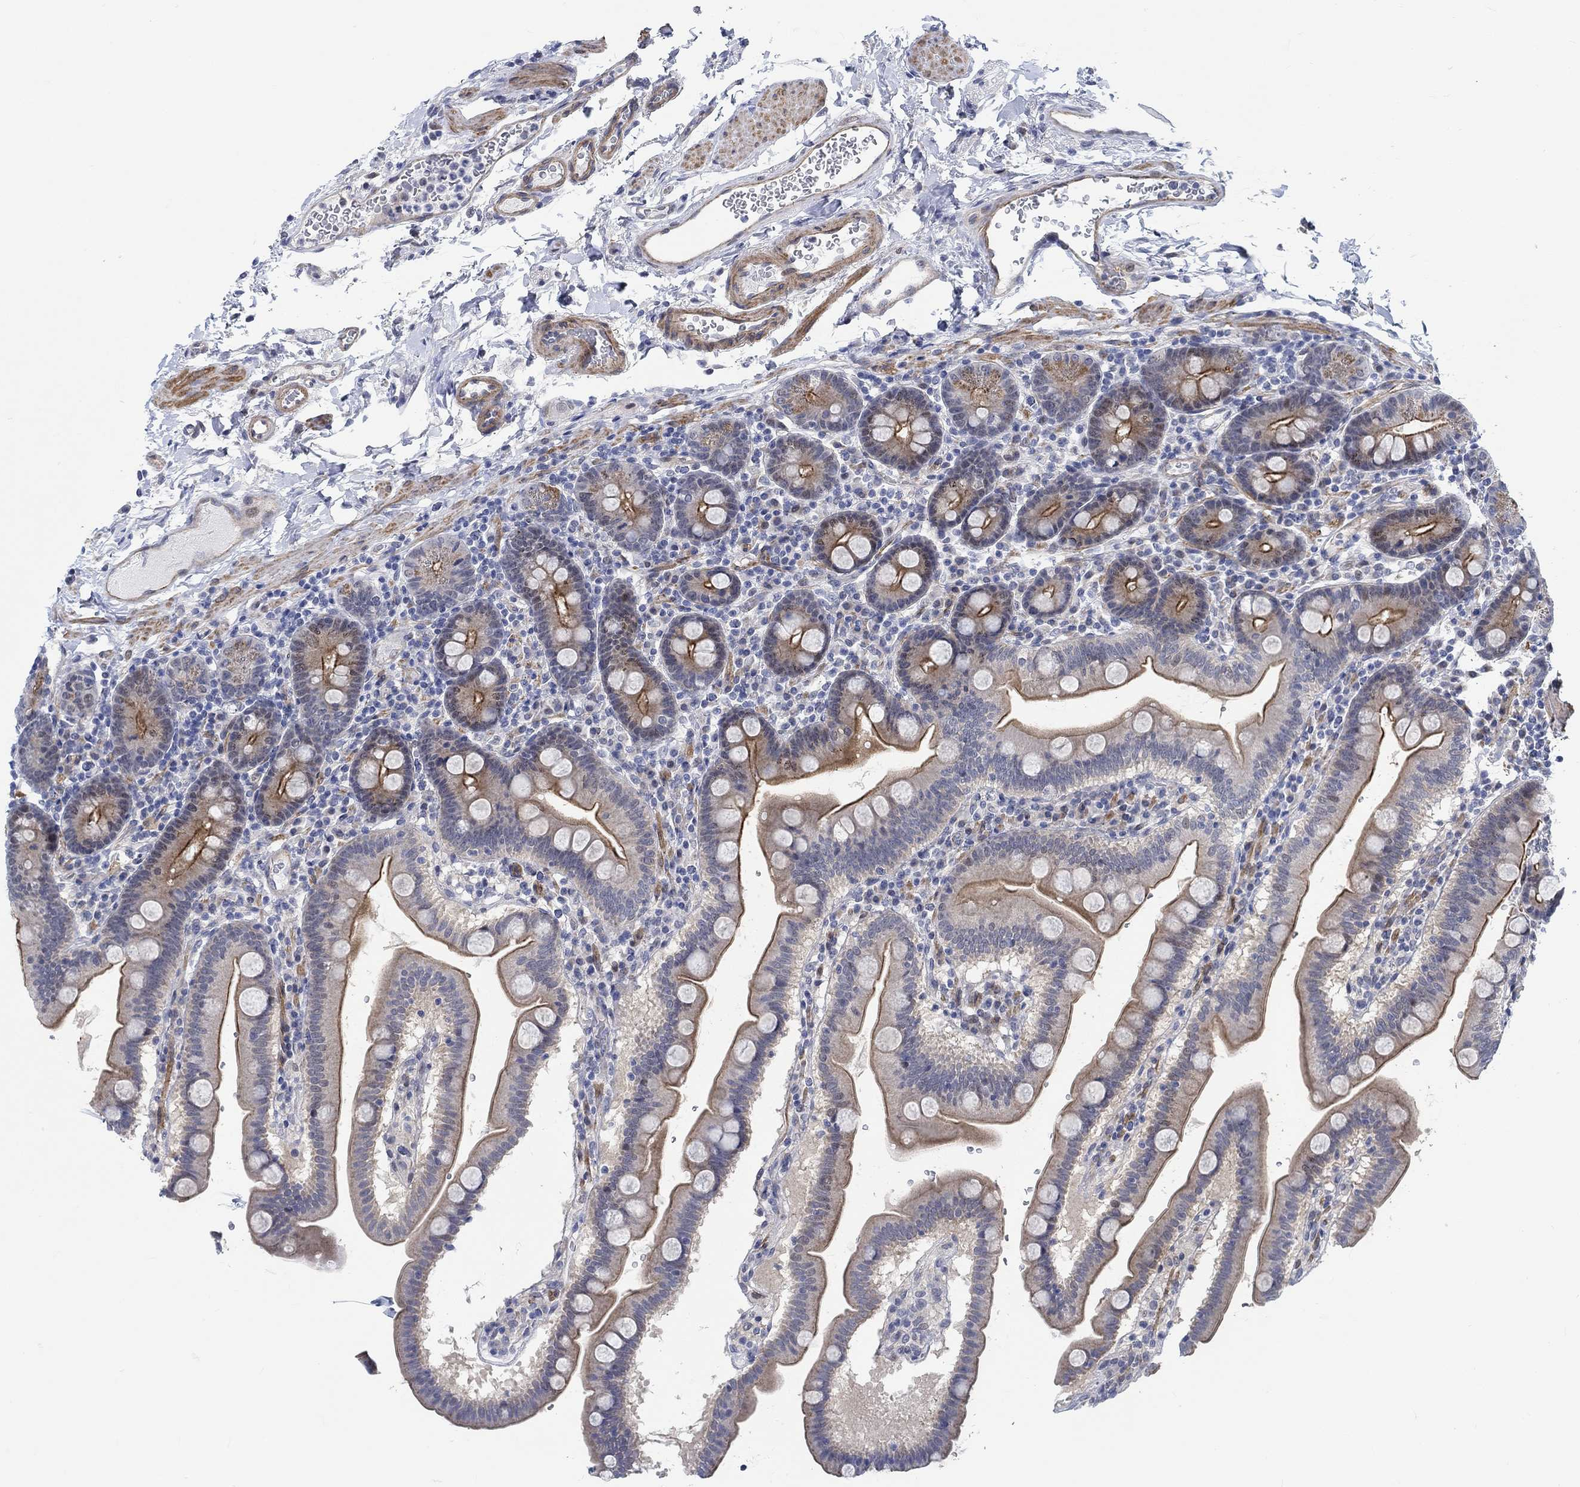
{"staining": {"intensity": "strong", "quantity": "<25%", "location": "cytoplasmic/membranous"}, "tissue": "duodenum", "cell_type": "Glandular cells", "image_type": "normal", "snomed": [{"axis": "morphology", "description": "Normal tissue, NOS"}, {"axis": "topography", "description": "Duodenum"}], "caption": "Protein staining of benign duodenum displays strong cytoplasmic/membranous expression in about <25% of glandular cells.", "gene": "KCNH8", "patient": {"sex": "male", "age": 59}}